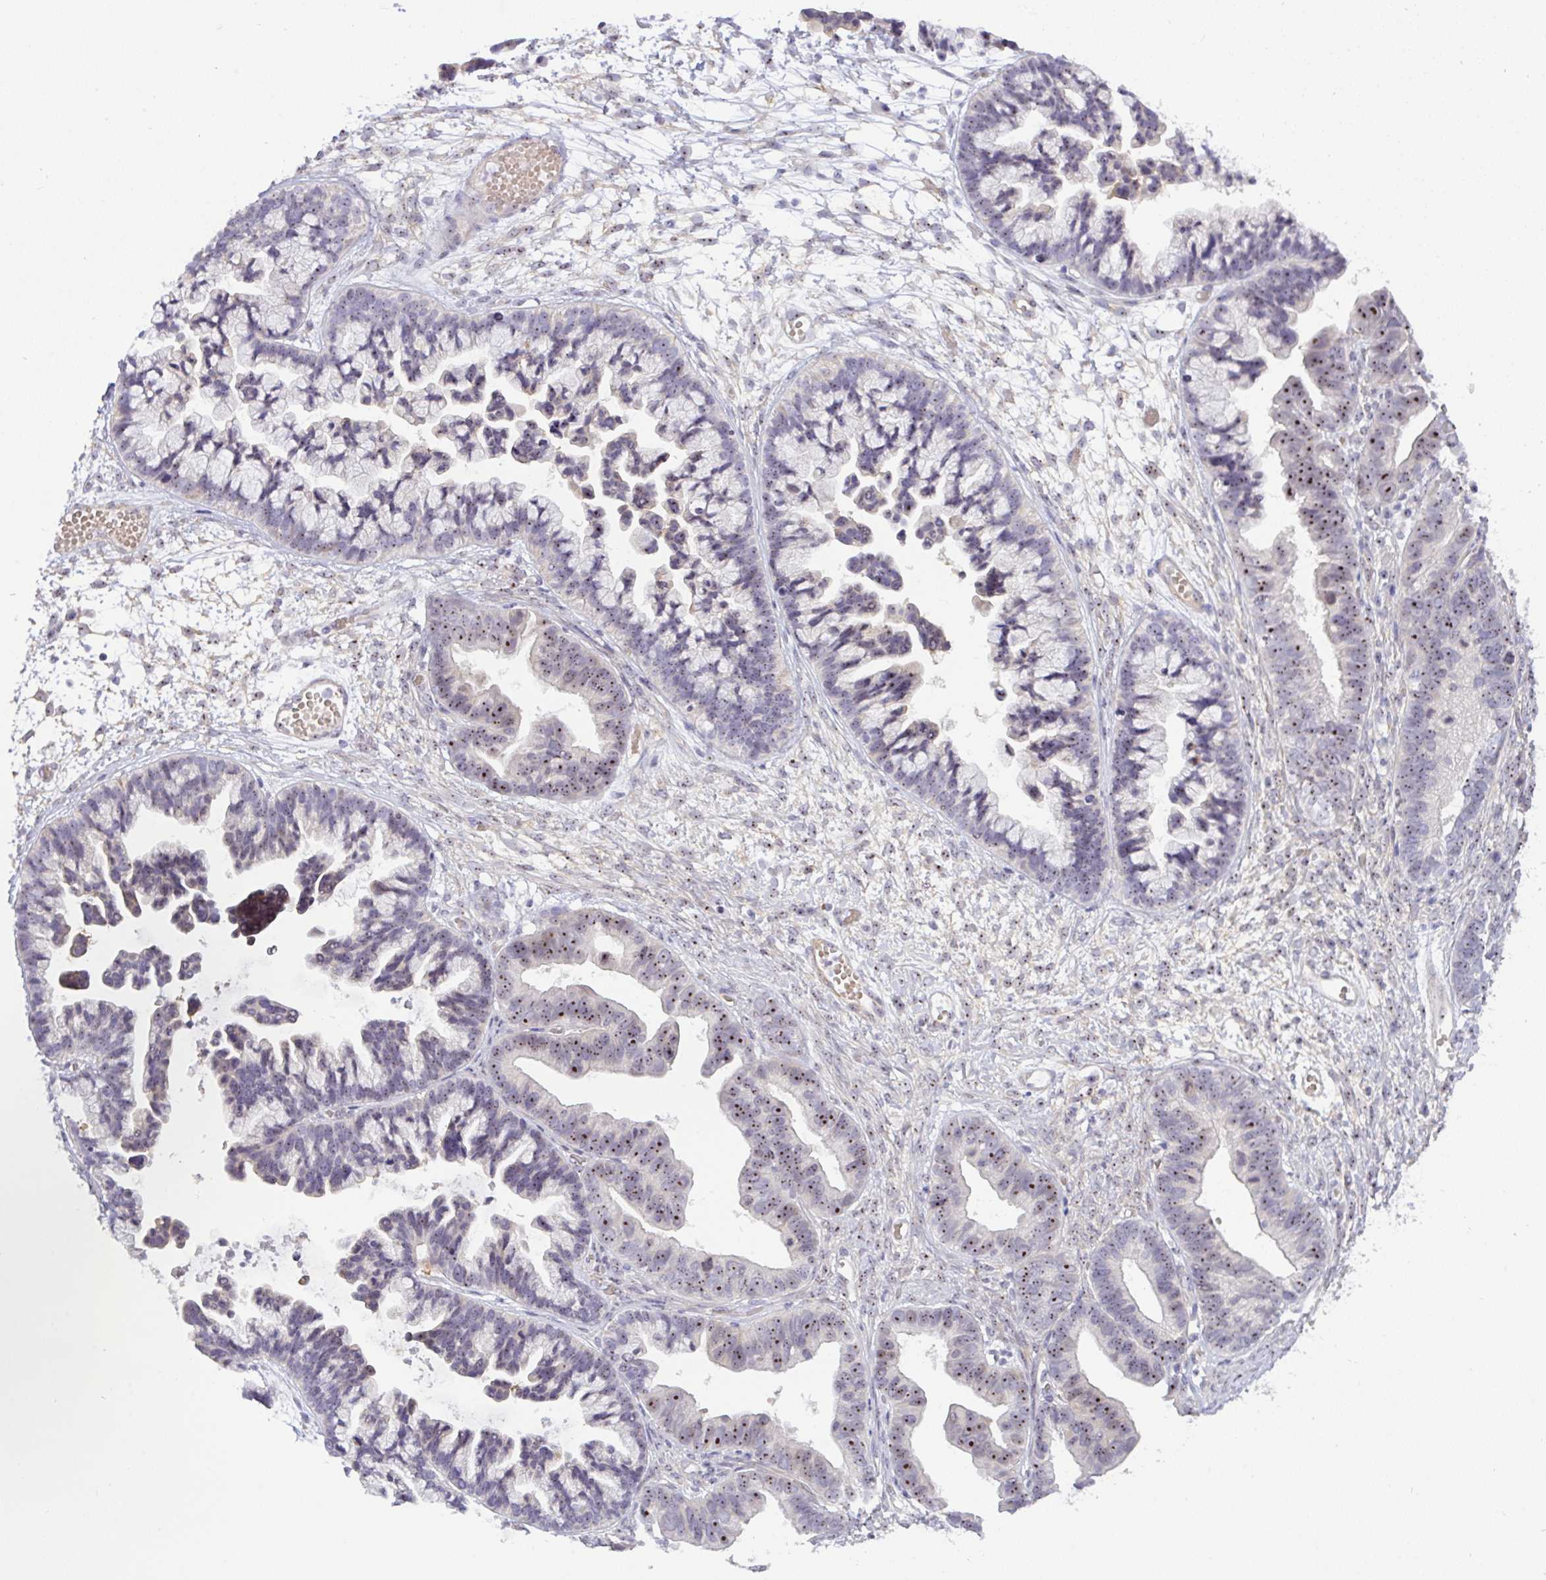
{"staining": {"intensity": "moderate", "quantity": "25%-75%", "location": "nuclear"}, "tissue": "ovarian cancer", "cell_type": "Tumor cells", "image_type": "cancer", "snomed": [{"axis": "morphology", "description": "Cystadenocarcinoma, serous, NOS"}, {"axis": "topography", "description": "Ovary"}], "caption": "Tumor cells demonstrate medium levels of moderate nuclear staining in about 25%-75% of cells in human ovarian cancer.", "gene": "MXRA8", "patient": {"sex": "female", "age": 56}}